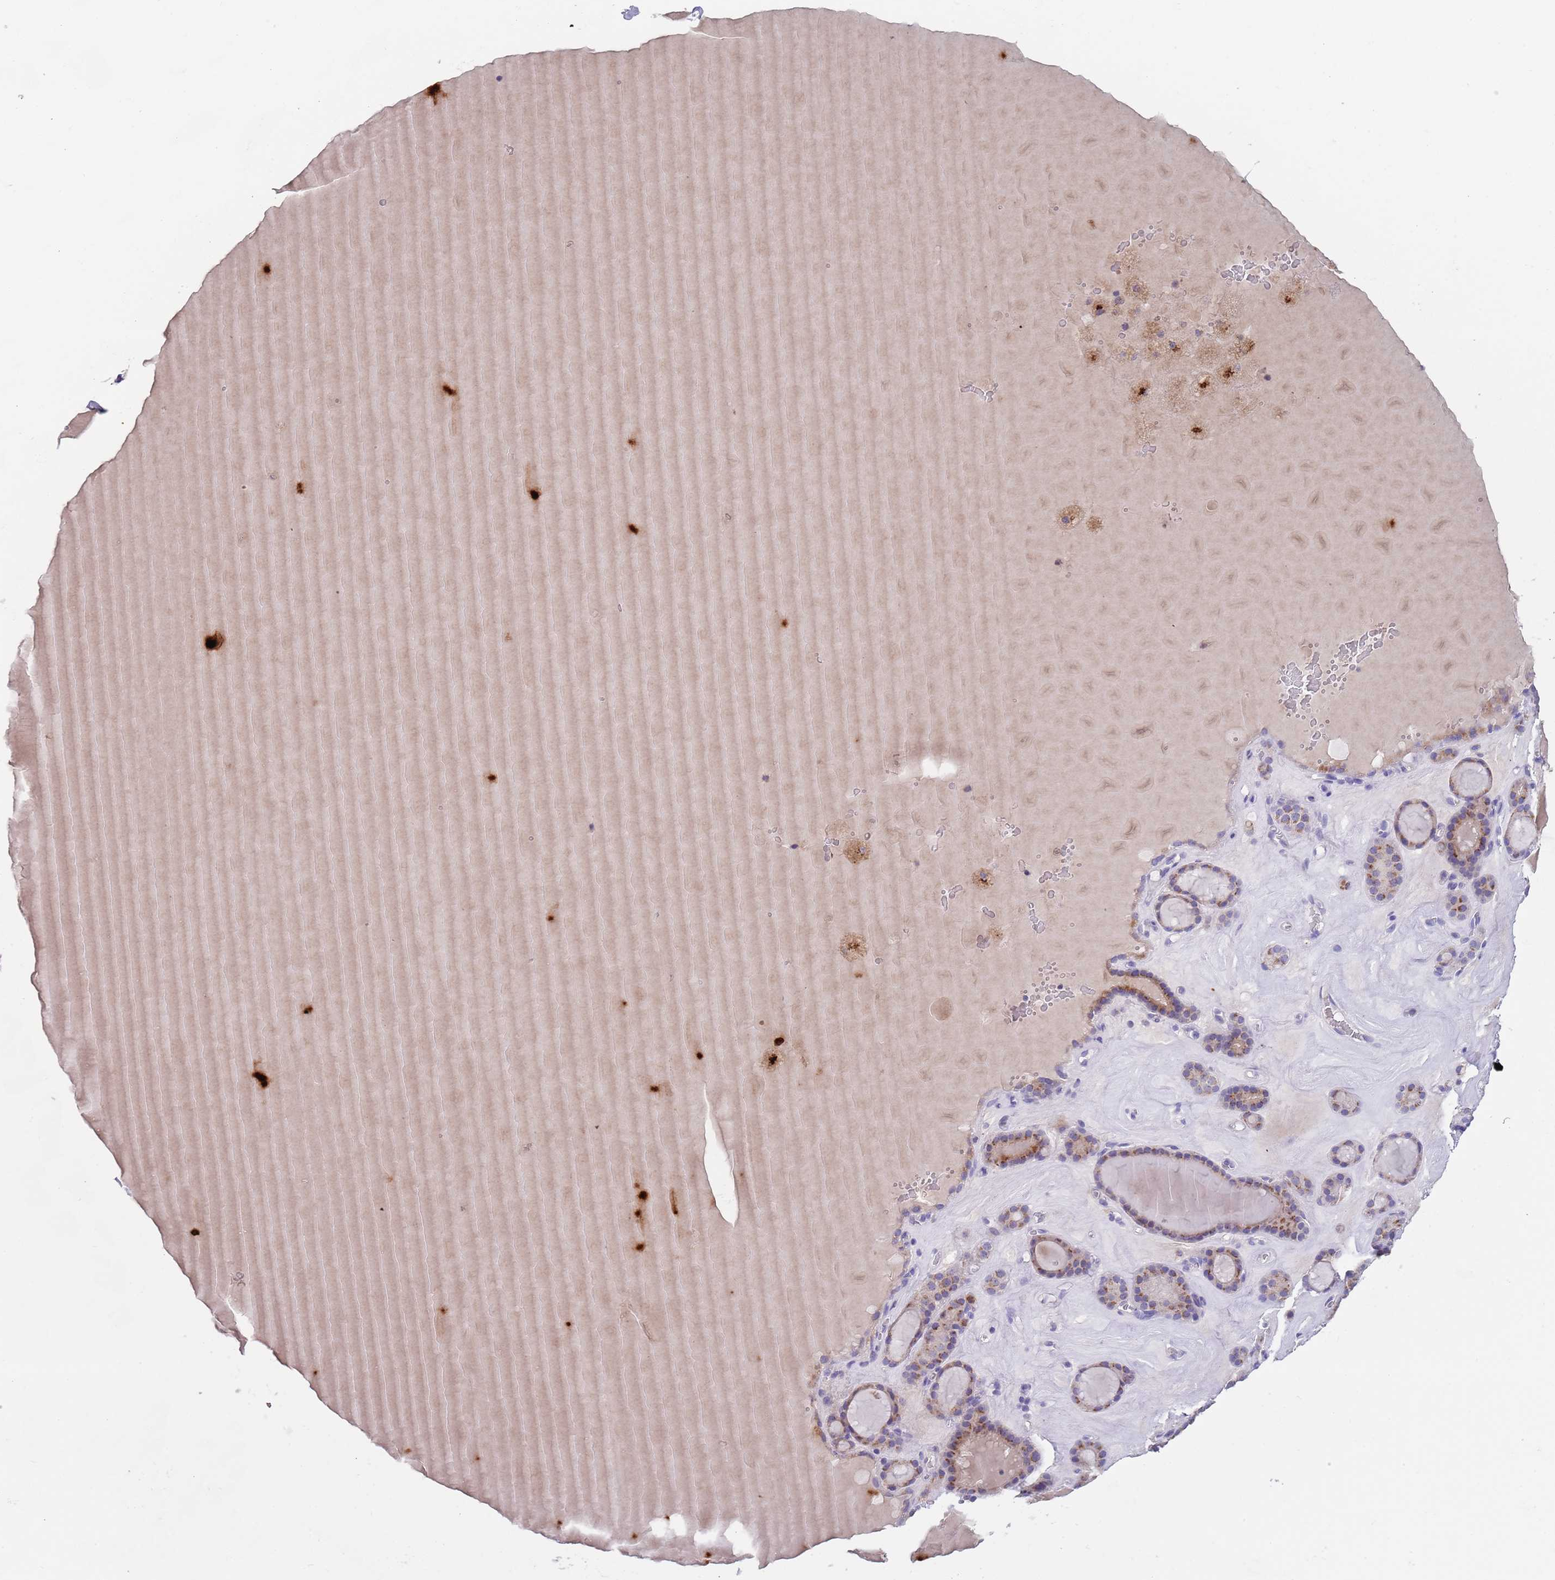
{"staining": {"intensity": "moderate", "quantity": "<25%", "location": "cytoplasmic/membranous"}, "tissue": "thyroid gland", "cell_type": "Glandular cells", "image_type": "normal", "snomed": [{"axis": "morphology", "description": "Normal tissue, NOS"}, {"axis": "topography", "description": "Thyroid gland"}], "caption": "This histopathology image exhibits immunohistochemistry (IHC) staining of unremarkable thyroid gland, with low moderate cytoplasmic/membranous staining in about <25% of glandular cells.", "gene": "TMEM251", "patient": {"sex": "female", "age": 22}}